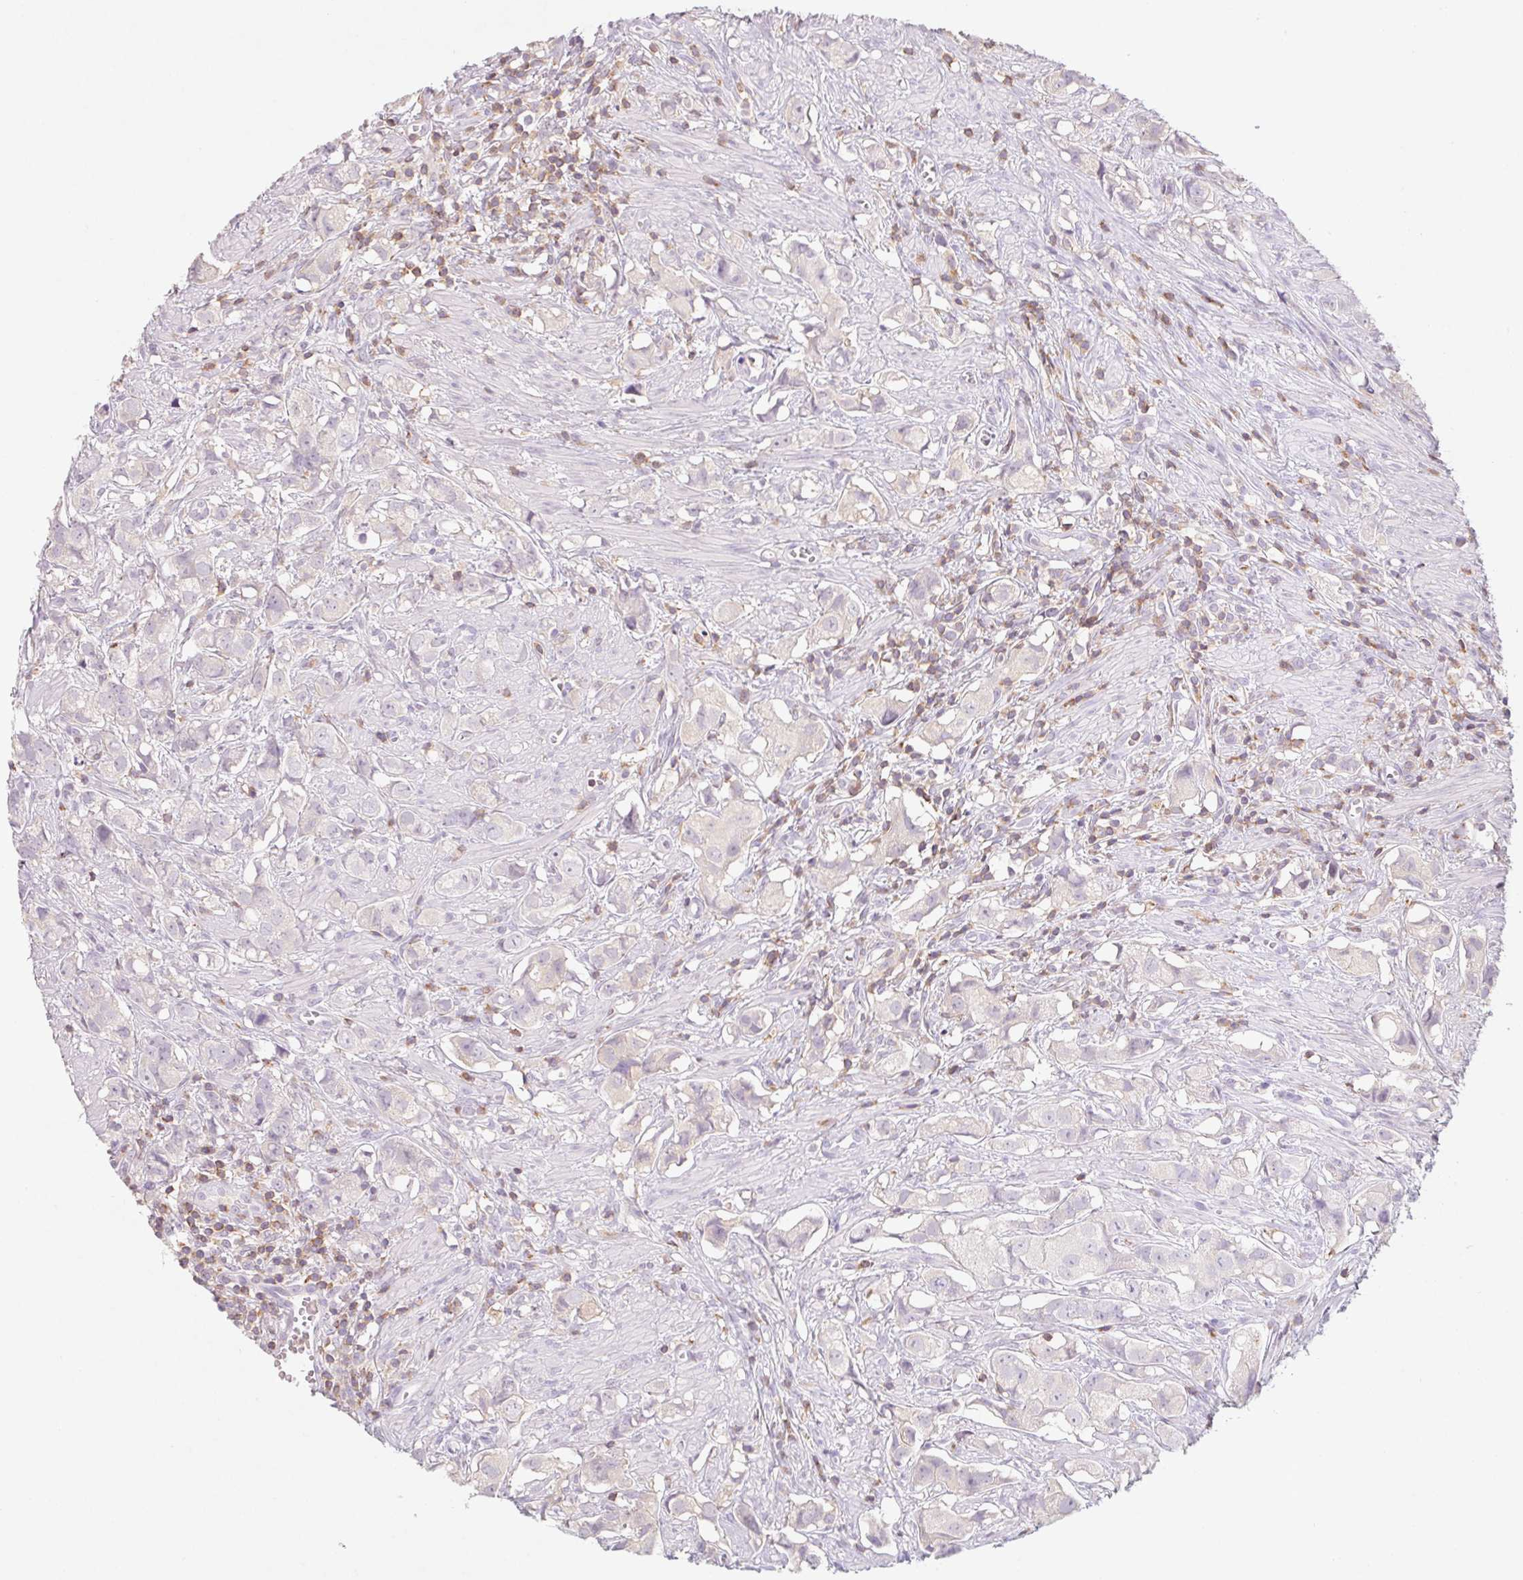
{"staining": {"intensity": "negative", "quantity": "none", "location": "none"}, "tissue": "prostate cancer", "cell_type": "Tumor cells", "image_type": "cancer", "snomed": [{"axis": "morphology", "description": "Adenocarcinoma, High grade"}, {"axis": "topography", "description": "Prostate"}], "caption": "Adenocarcinoma (high-grade) (prostate) was stained to show a protein in brown. There is no significant expression in tumor cells.", "gene": "KIF26A", "patient": {"sex": "male", "age": 58}}